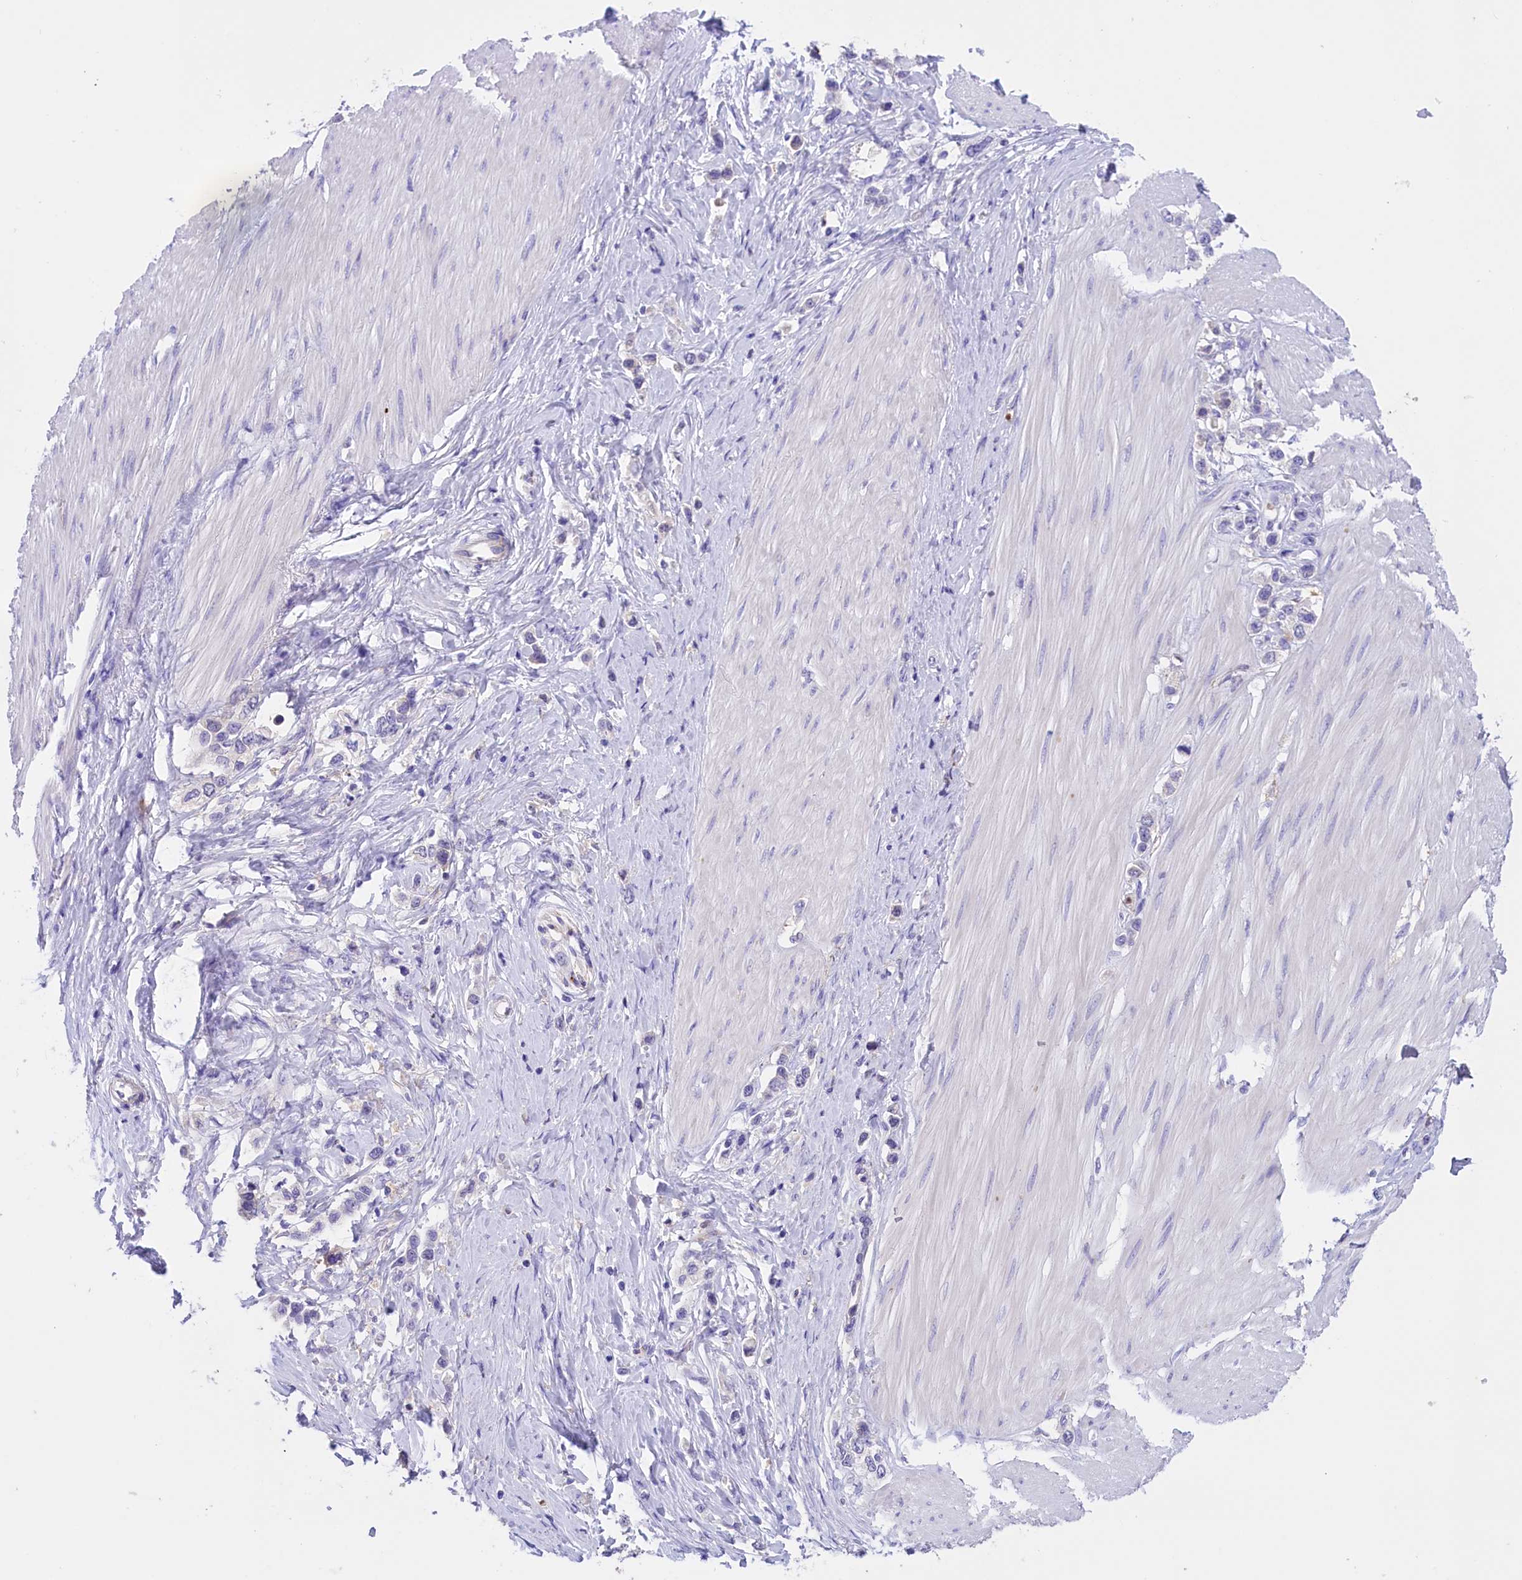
{"staining": {"intensity": "negative", "quantity": "none", "location": "none"}, "tissue": "stomach cancer", "cell_type": "Tumor cells", "image_type": "cancer", "snomed": [{"axis": "morphology", "description": "Adenocarcinoma, NOS"}, {"axis": "topography", "description": "Stomach"}], "caption": "The IHC image has no significant positivity in tumor cells of stomach cancer (adenocarcinoma) tissue.", "gene": "FAM149B1", "patient": {"sex": "female", "age": 65}}